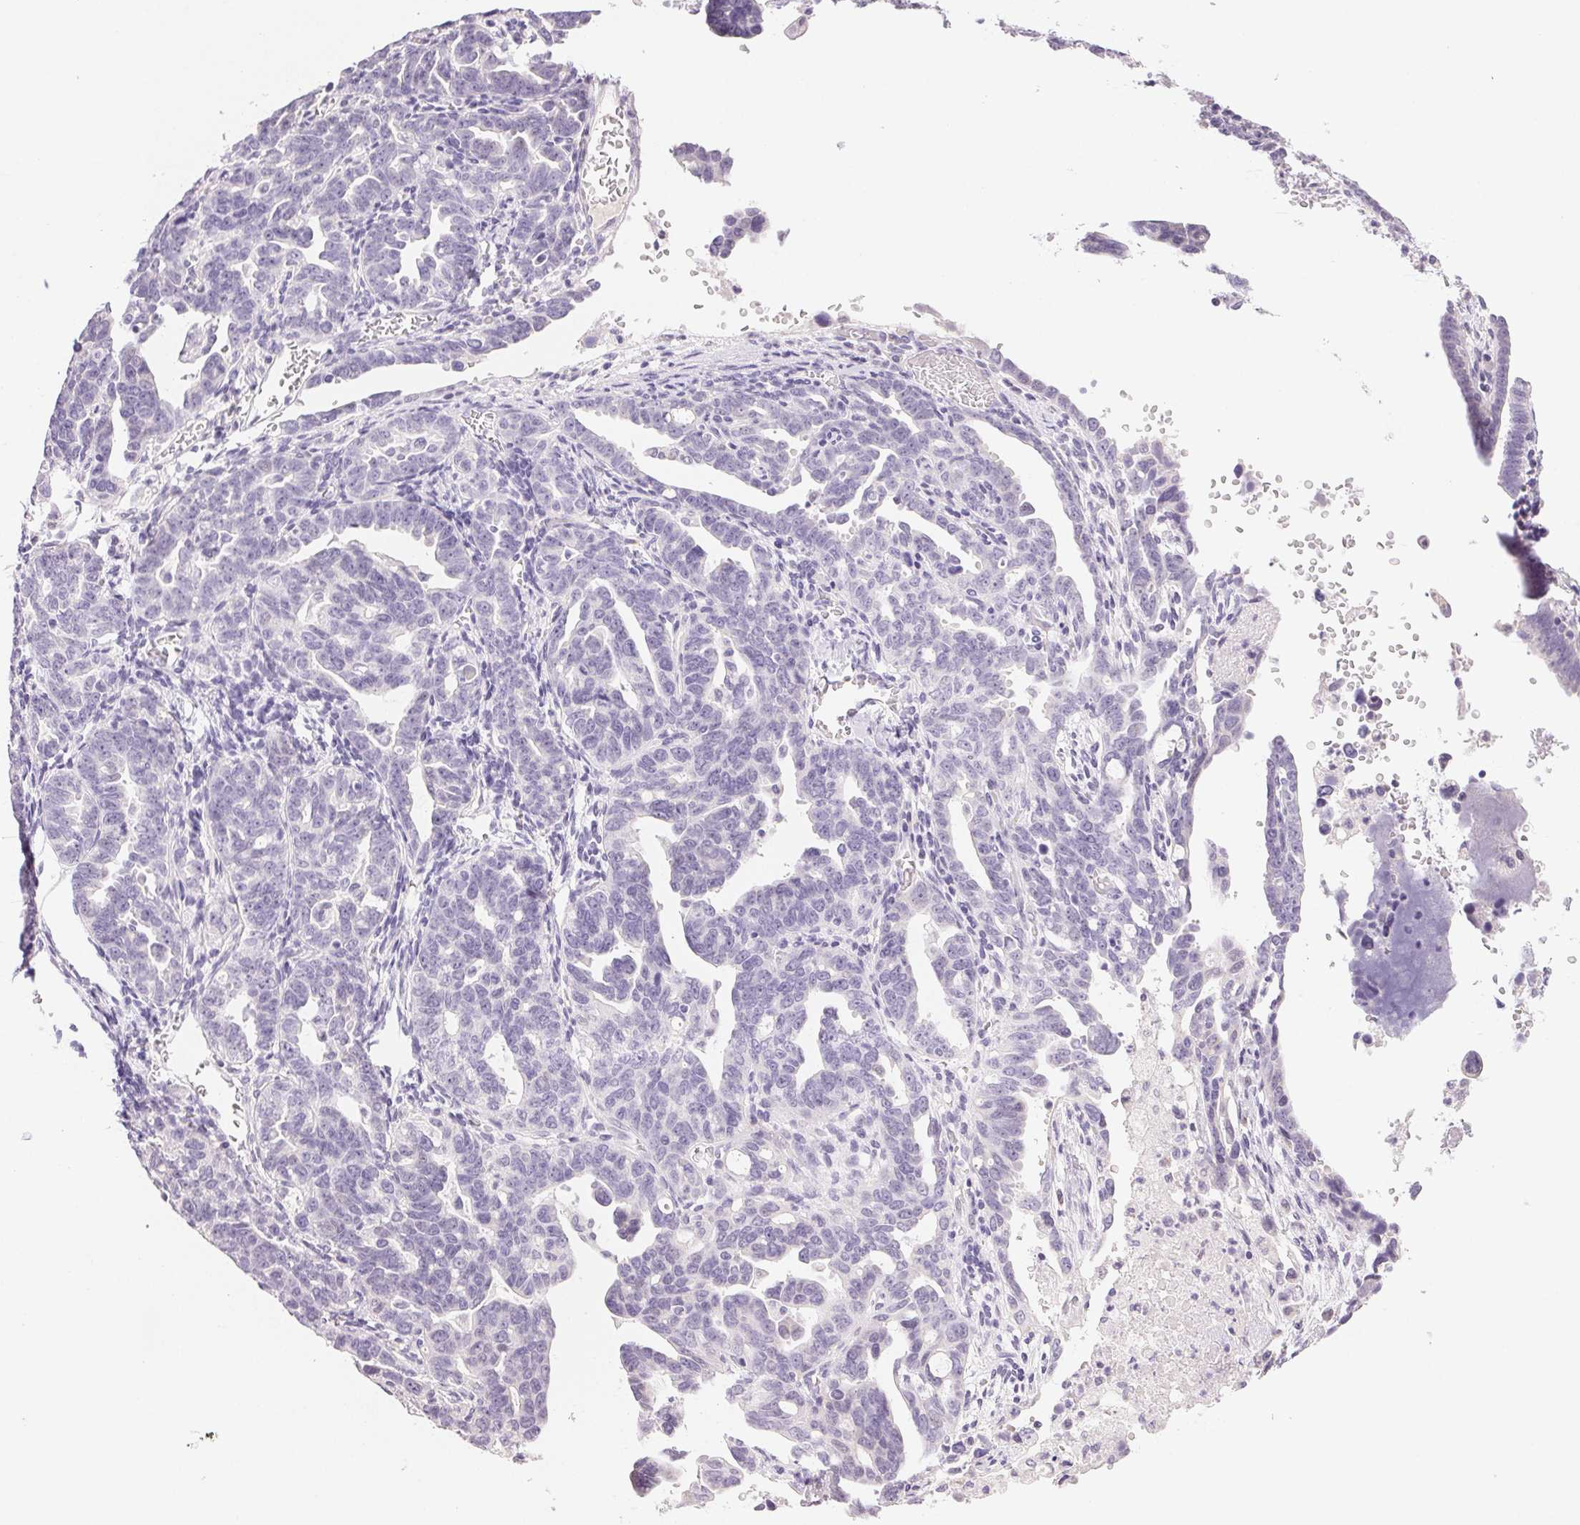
{"staining": {"intensity": "negative", "quantity": "none", "location": "none"}, "tissue": "ovarian cancer", "cell_type": "Tumor cells", "image_type": "cancer", "snomed": [{"axis": "morphology", "description": "Cystadenocarcinoma, serous, NOS"}, {"axis": "topography", "description": "Ovary"}], "caption": "The histopathology image displays no staining of tumor cells in ovarian cancer (serous cystadenocarcinoma).", "gene": "BPIFB2", "patient": {"sex": "female", "age": 69}}